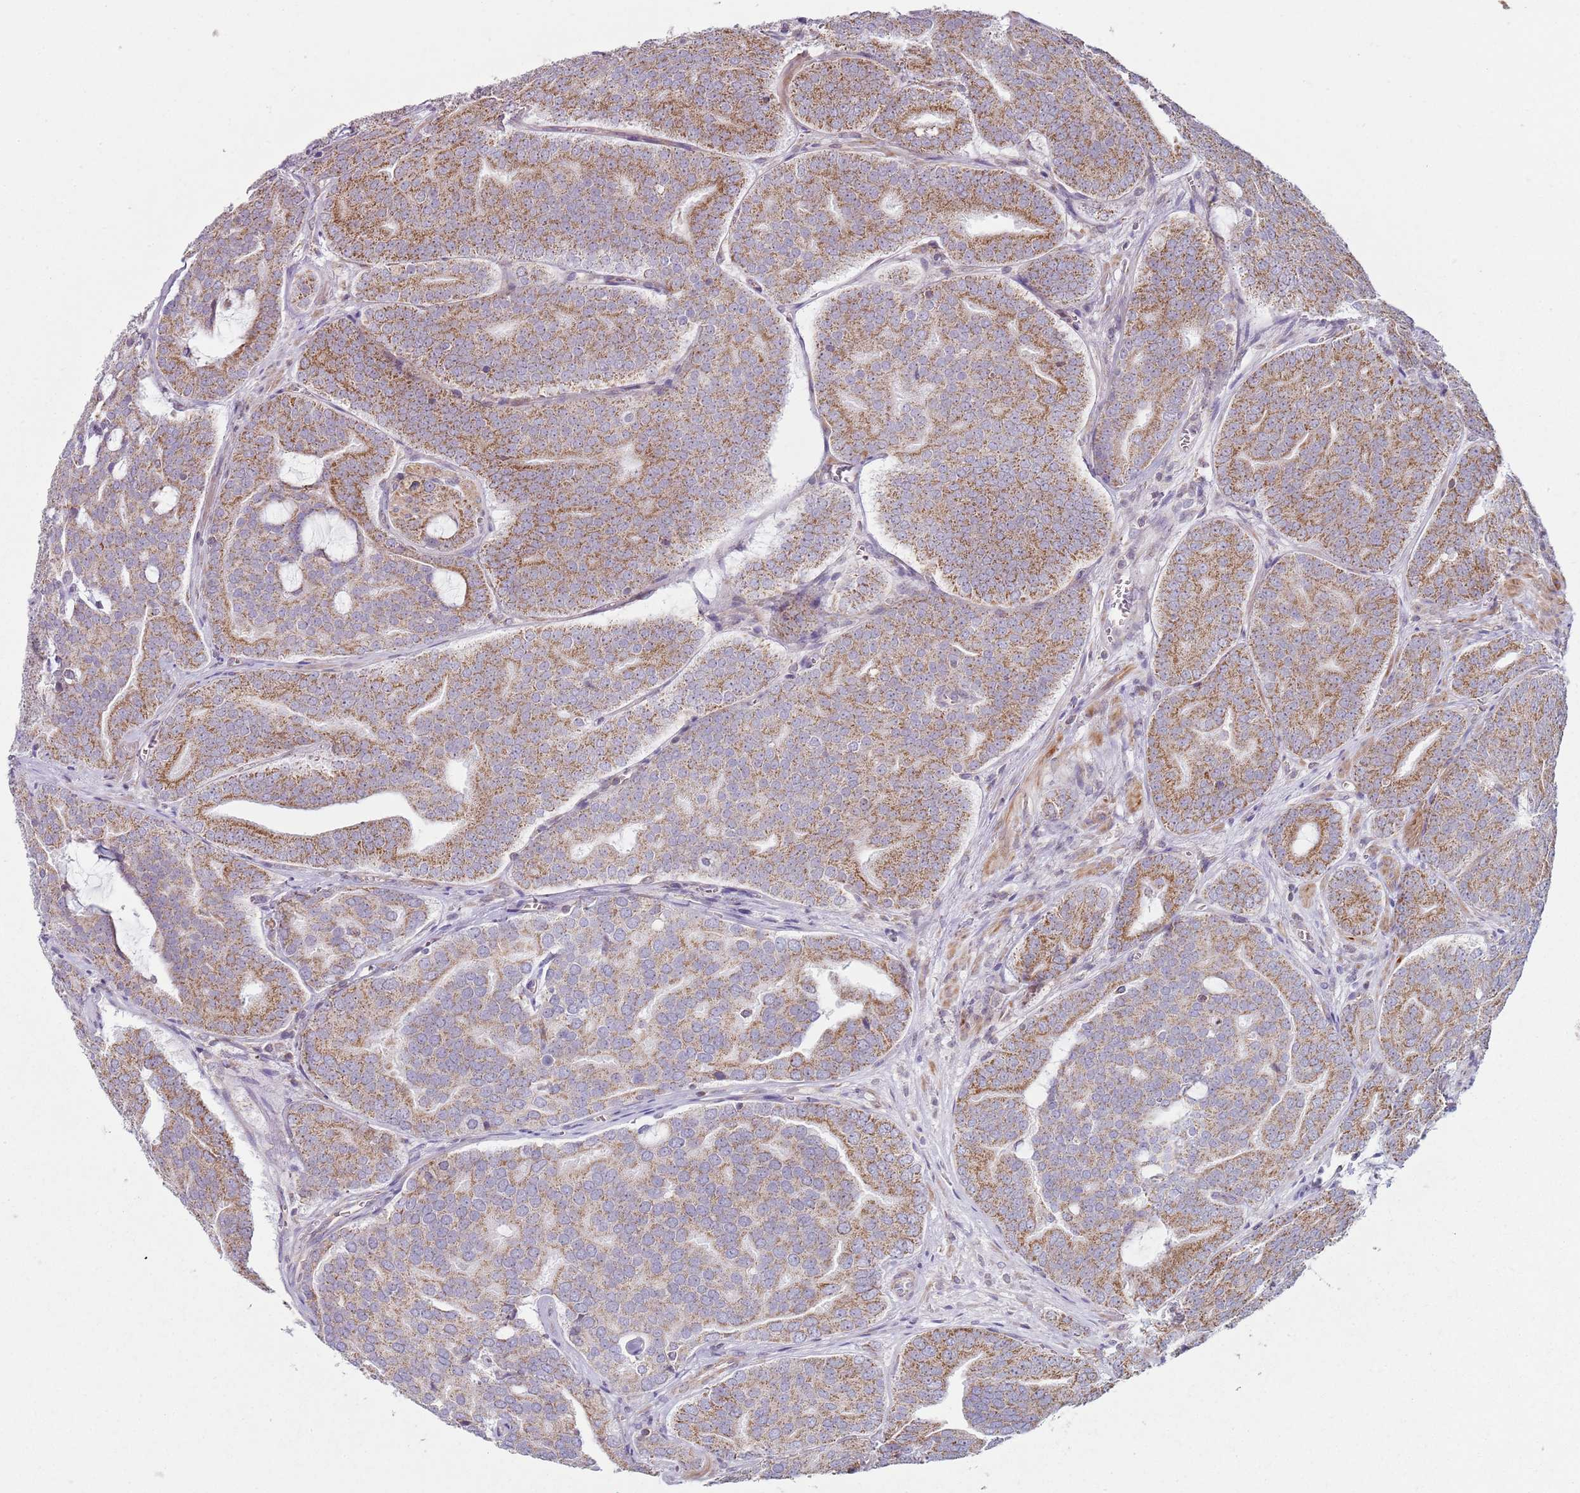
{"staining": {"intensity": "moderate", "quantity": ">75%", "location": "cytoplasmic/membranous"}, "tissue": "prostate cancer", "cell_type": "Tumor cells", "image_type": "cancer", "snomed": [{"axis": "morphology", "description": "Adenocarcinoma, High grade"}, {"axis": "topography", "description": "Prostate"}], "caption": "This is an image of IHC staining of prostate cancer (adenocarcinoma (high-grade)), which shows moderate expression in the cytoplasmic/membranous of tumor cells.", "gene": "GAS8", "patient": {"sex": "male", "age": 55}}